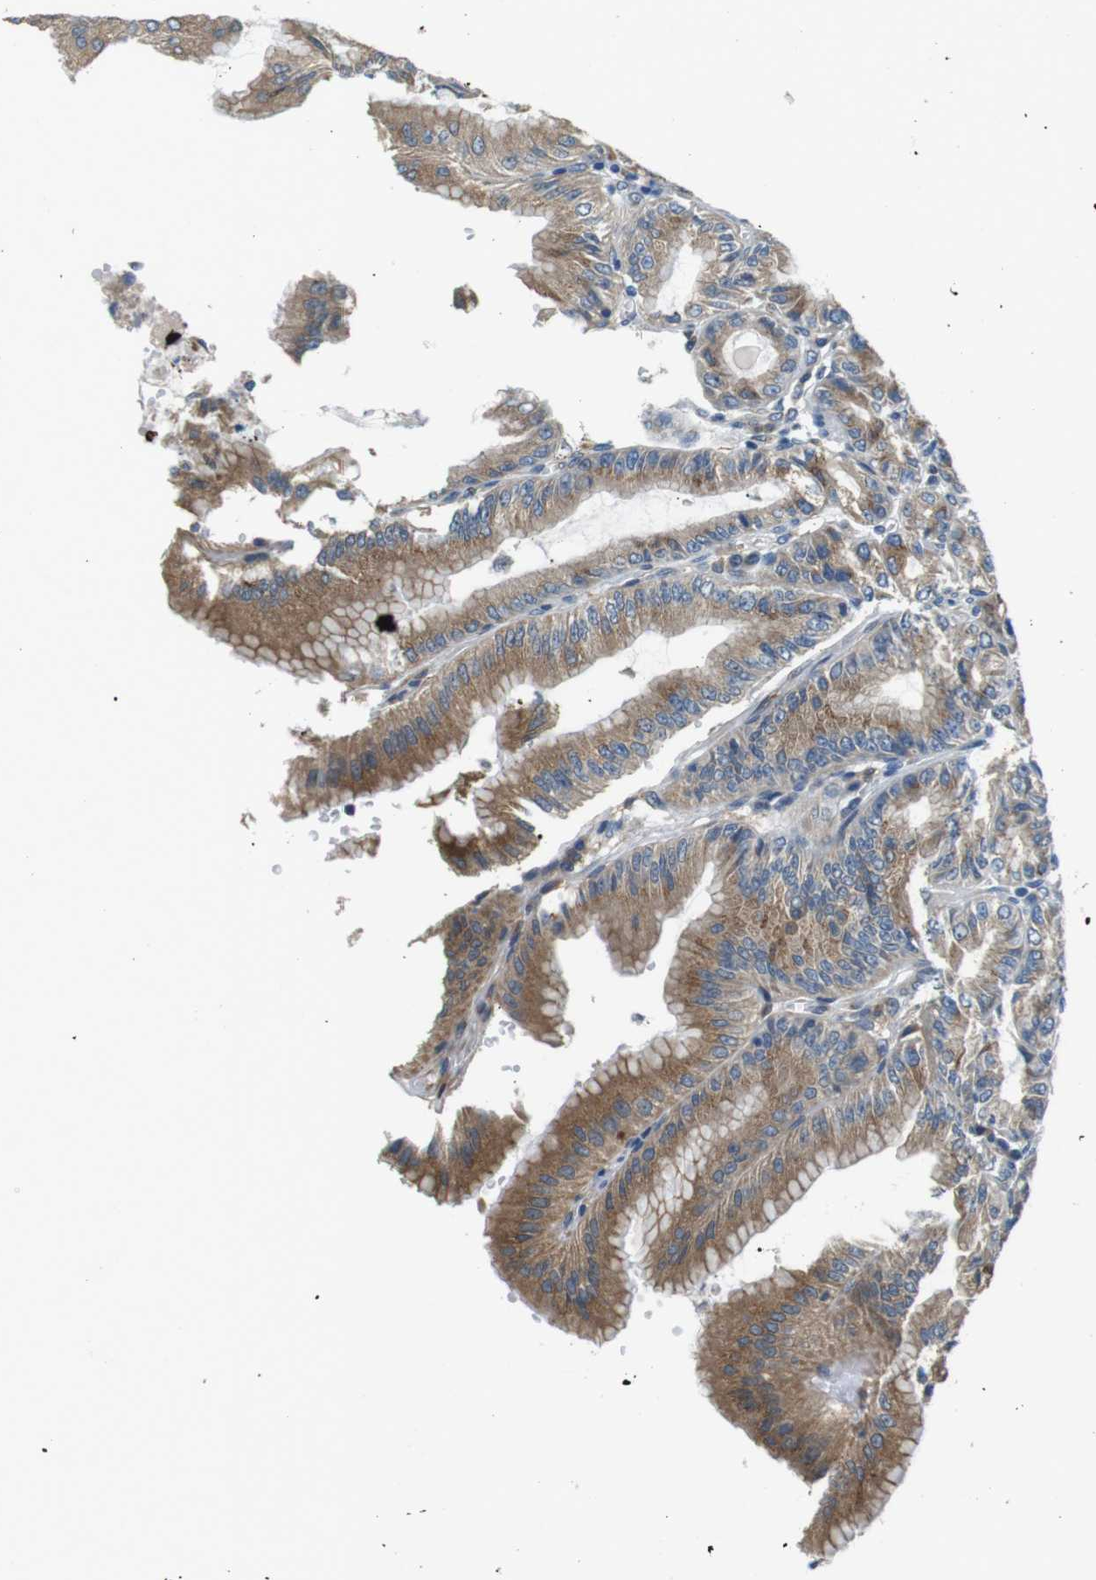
{"staining": {"intensity": "moderate", "quantity": ">75%", "location": "cytoplasmic/membranous"}, "tissue": "stomach", "cell_type": "Glandular cells", "image_type": "normal", "snomed": [{"axis": "morphology", "description": "Normal tissue, NOS"}, {"axis": "topography", "description": "Stomach, lower"}], "caption": "Unremarkable stomach was stained to show a protein in brown. There is medium levels of moderate cytoplasmic/membranous positivity in approximately >75% of glandular cells. The staining was performed using DAB to visualize the protein expression in brown, while the nuclei were stained in blue with hematoxylin (Magnification: 20x).", "gene": "PALD1", "patient": {"sex": "male", "age": 71}}